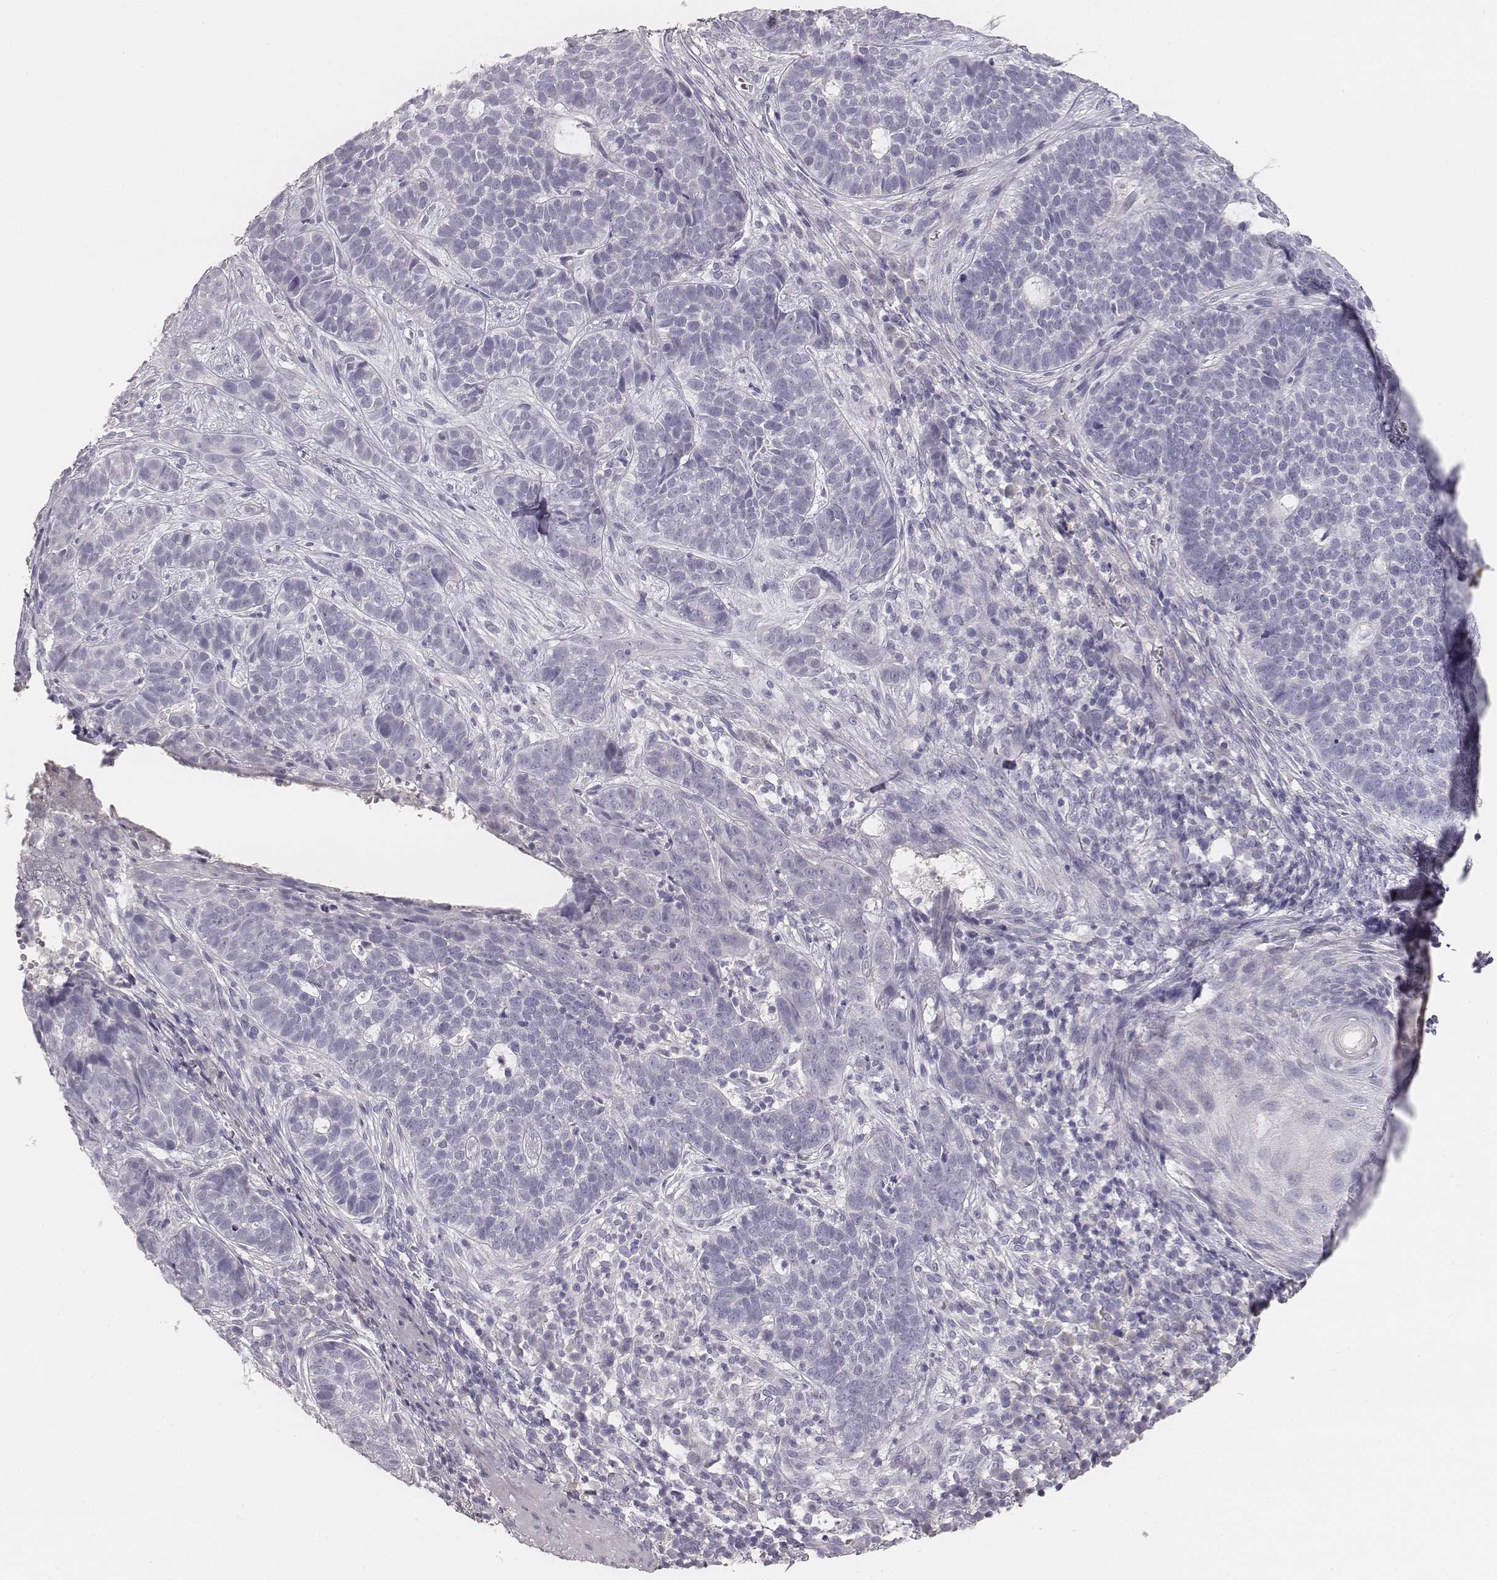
{"staining": {"intensity": "negative", "quantity": "none", "location": "none"}, "tissue": "skin cancer", "cell_type": "Tumor cells", "image_type": "cancer", "snomed": [{"axis": "morphology", "description": "Basal cell carcinoma"}, {"axis": "topography", "description": "Skin"}], "caption": "Protein analysis of basal cell carcinoma (skin) displays no significant staining in tumor cells.", "gene": "MYH6", "patient": {"sex": "female", "age": 69}}